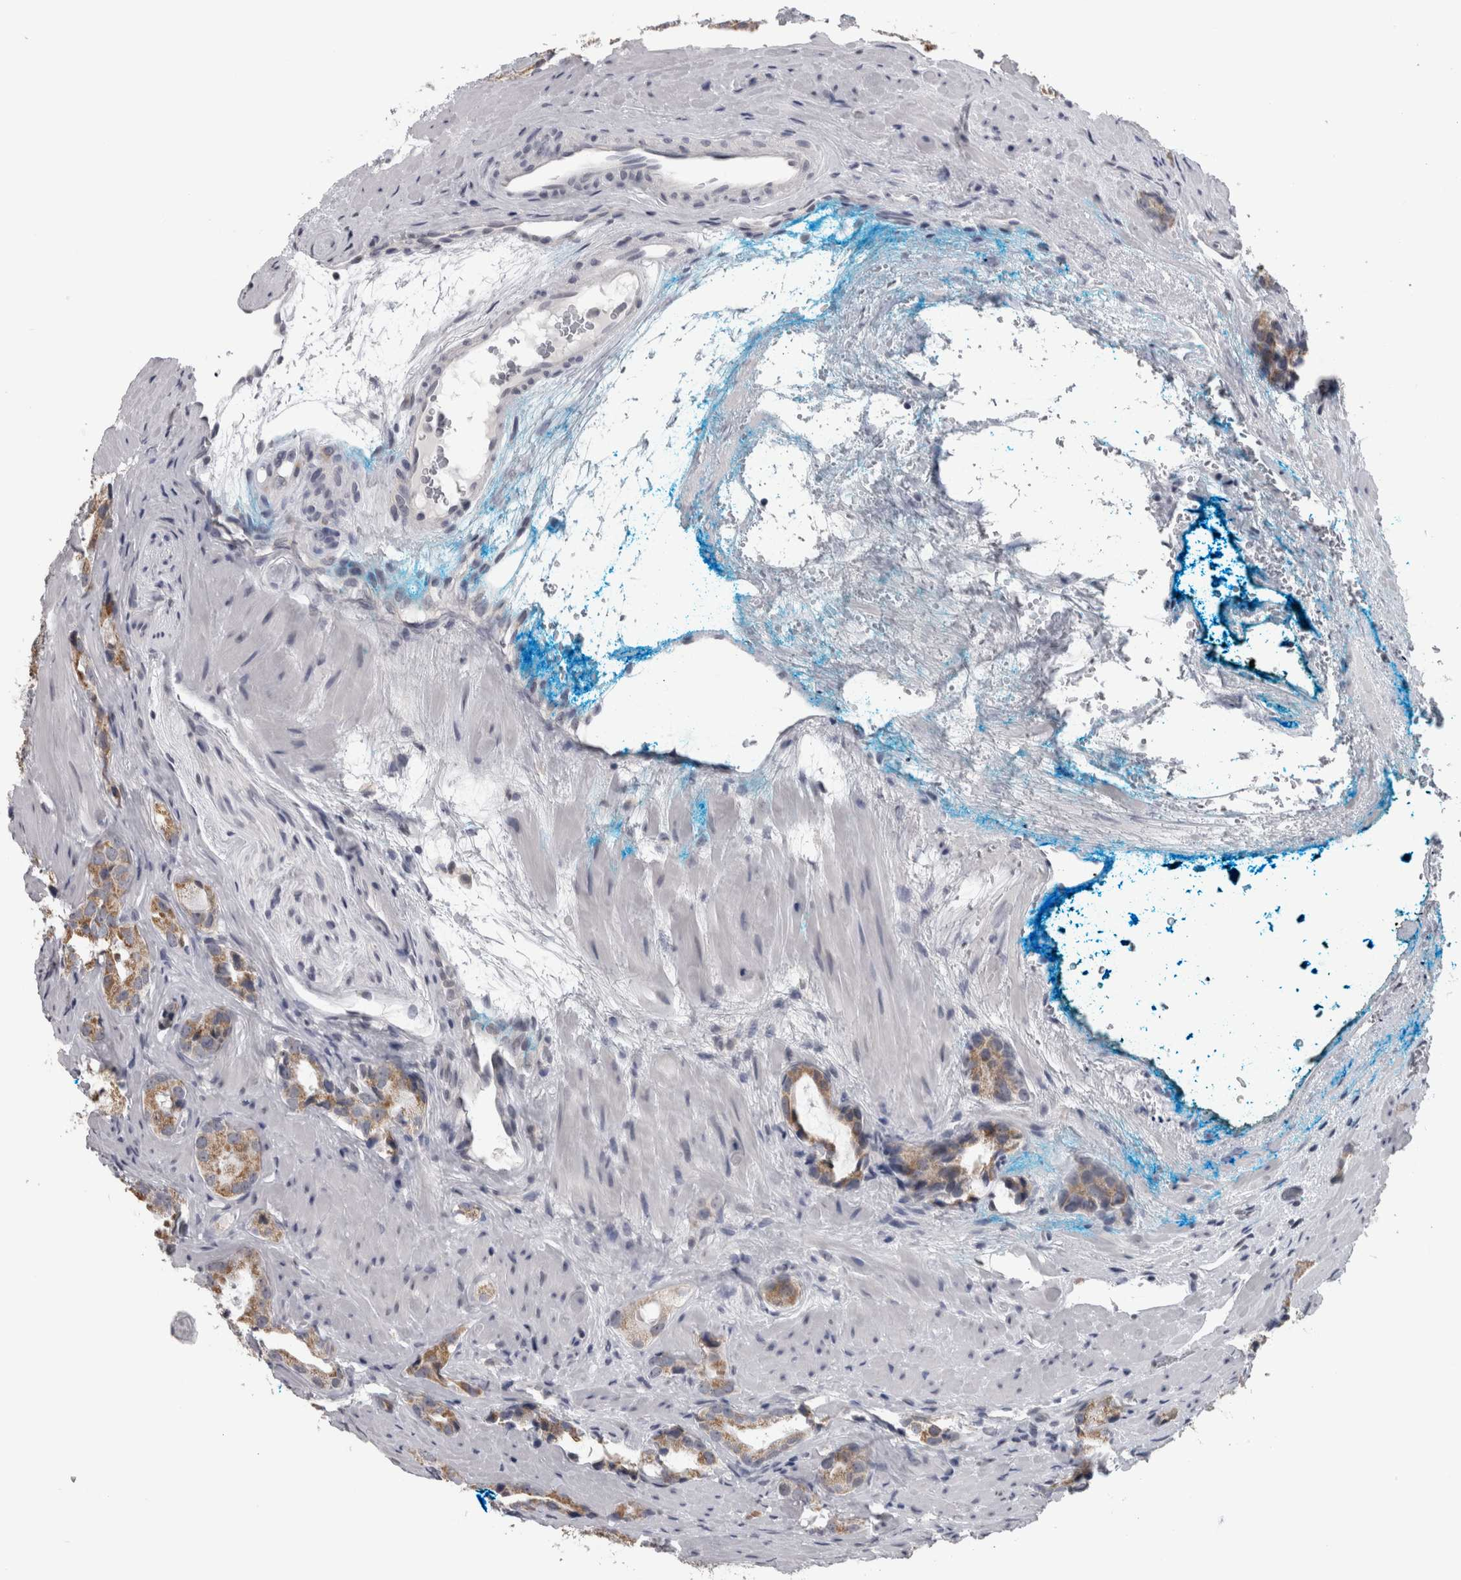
{"staining": {"intensity": "weak", "quantity": ">75%", "location": "cytoplasmic/membranous"}, "tissue": "prostate cancer", "cell_type": "Tumor cells", "image_type": "cancer", "snomed": [{"axis": "morphology", "description": "Adenocarcinoma, High grade"}, {"axis": "topography", "description": "Prostate"}], "caption": "Immunohistochemistry (IHC) photomicrograph of high-grade adenocarcinoma (prostate) stained for a protein (brown), which shows low levels of weak cytoplasmic/membranous expression in approximately >75% of tumor cells.", "gene": "OR2K2", "patient": {"sex": "male", "age": 63}}